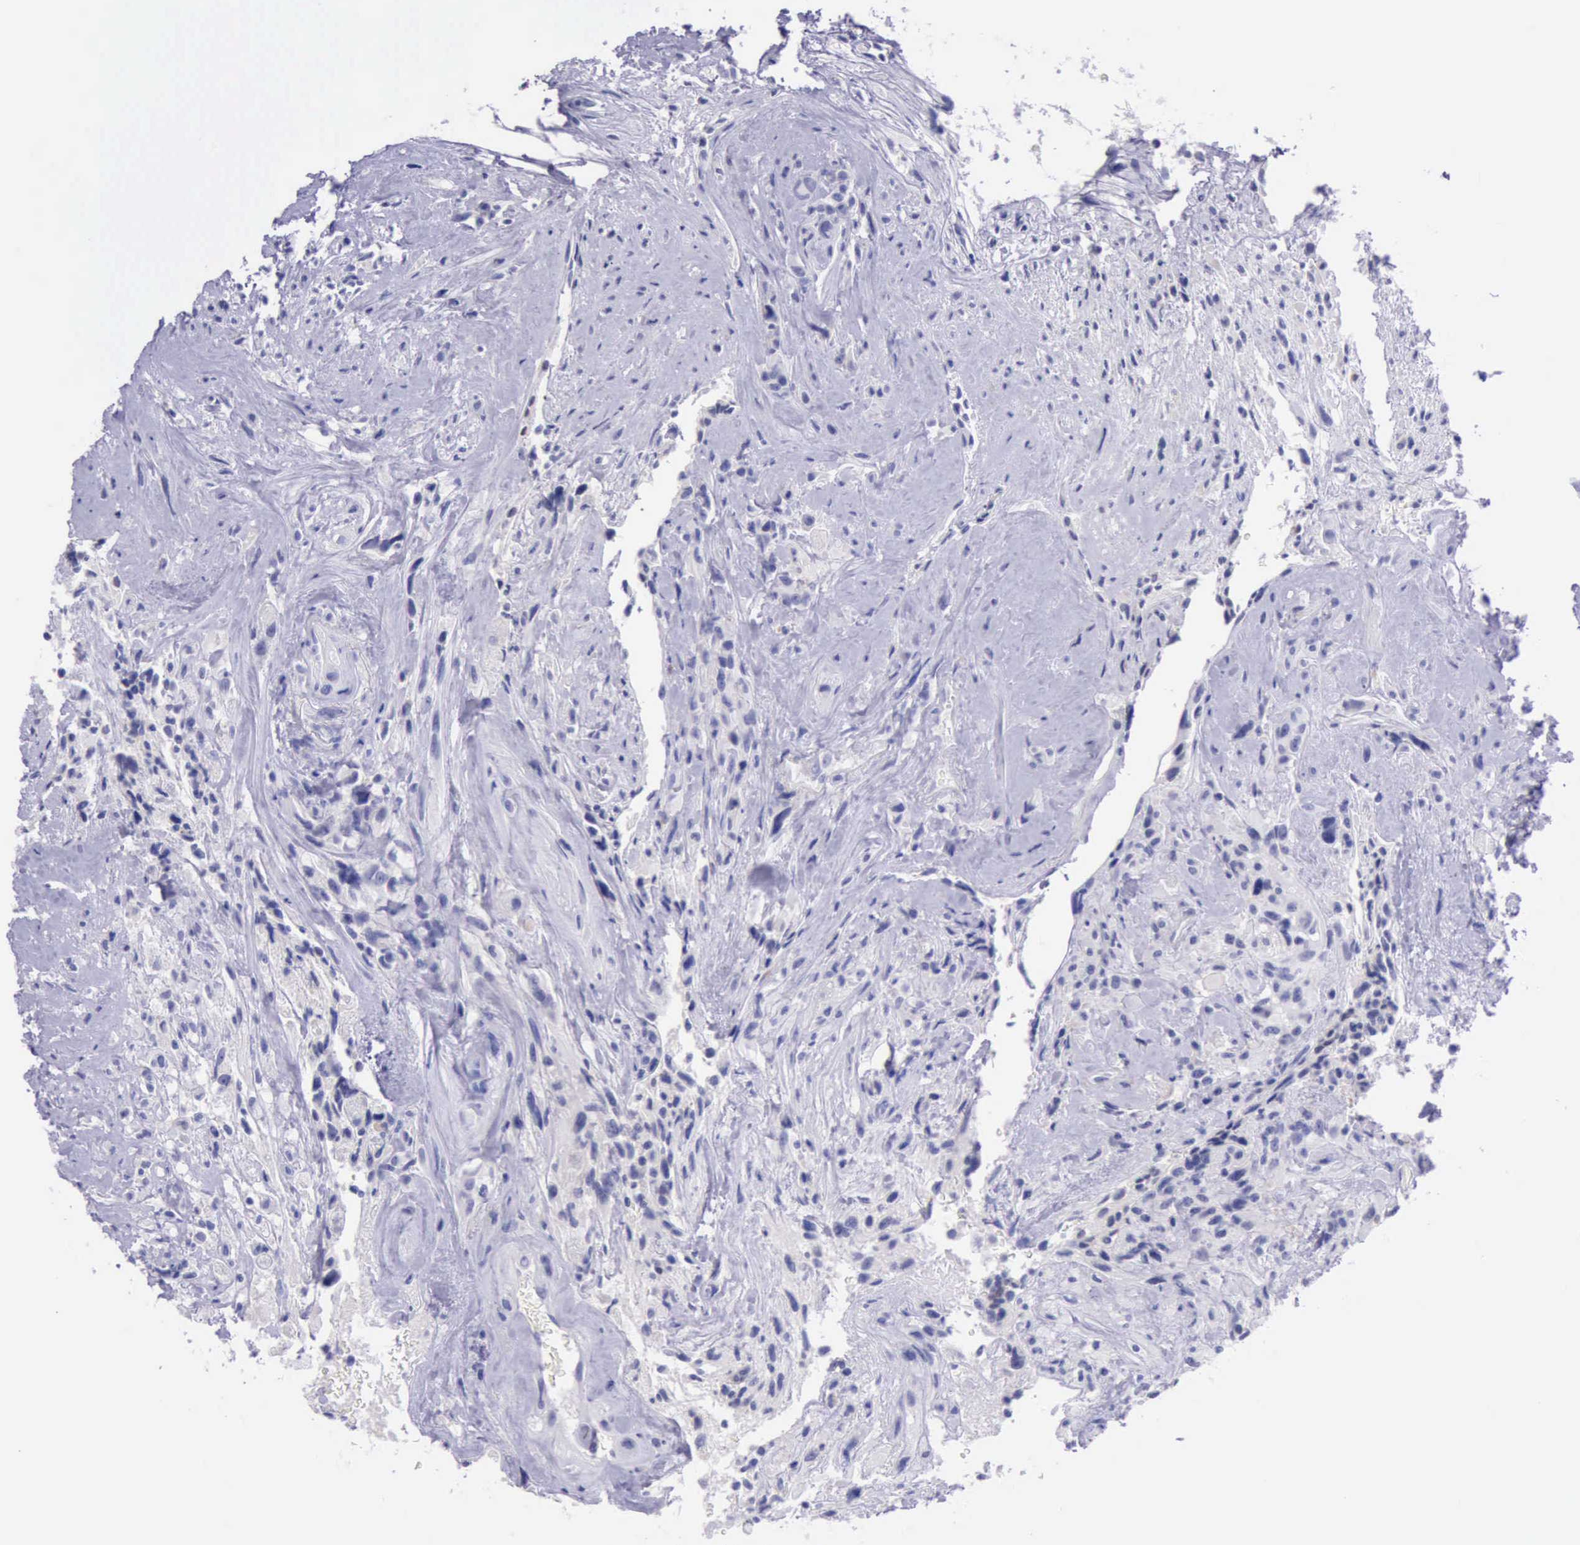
{"staining": {"intensity": "negative", "quantity": "none", "location": "none"}, "tissue": "glioma", "cell_type": "Tumor cells", "image_type": "cancer", "snomed": [{"axis": "morphology", "description": "Glioma, malignant, High grade"}, {"axis": "topography", "description": "Brain"}], "caption": "An image of human glioma is negative for staining in tumor cells.", "gene": "LRFN5", "patient": {"sex": "male", "age": 48}}